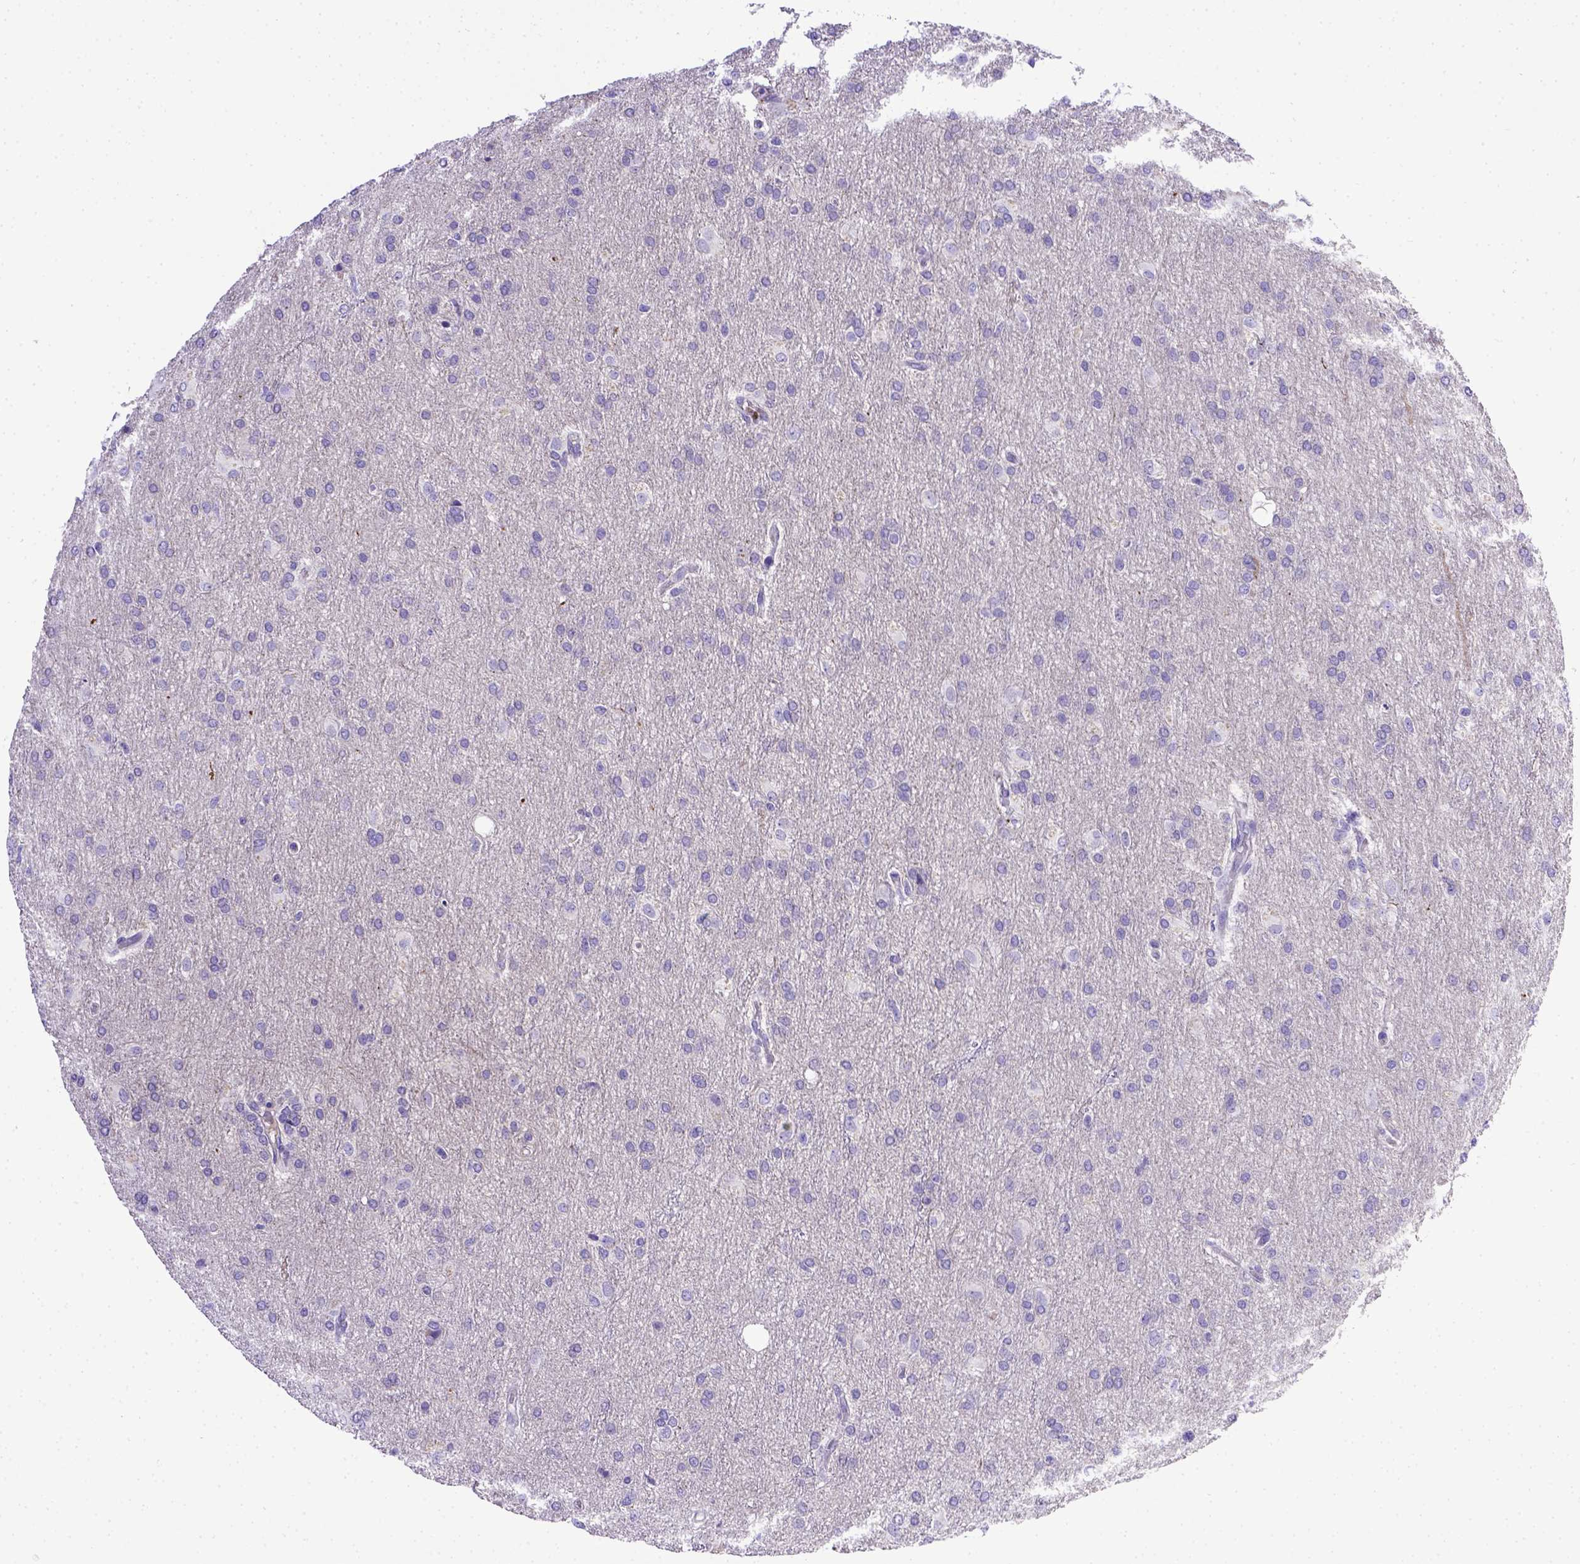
{"staining": {"intensity": "negative", "quantity": "none", "location": "none"}, "tissue": "glioma", "cell_type": "Tumor cells", "image_type": "cancer", "snomed": [{"axis": "morphology", "description": "Glioma, malignant, High grade"}, {"axis": "topography", "description": "Brain"}], "caption": "Immunohistochemistry of human glioma reveals no expression in tumor cells. (DAB immunohistochemistry with hematoxylin counter stain).", "gene": "BTN1A1", "patient": {"sex": "male", "age": 68}}